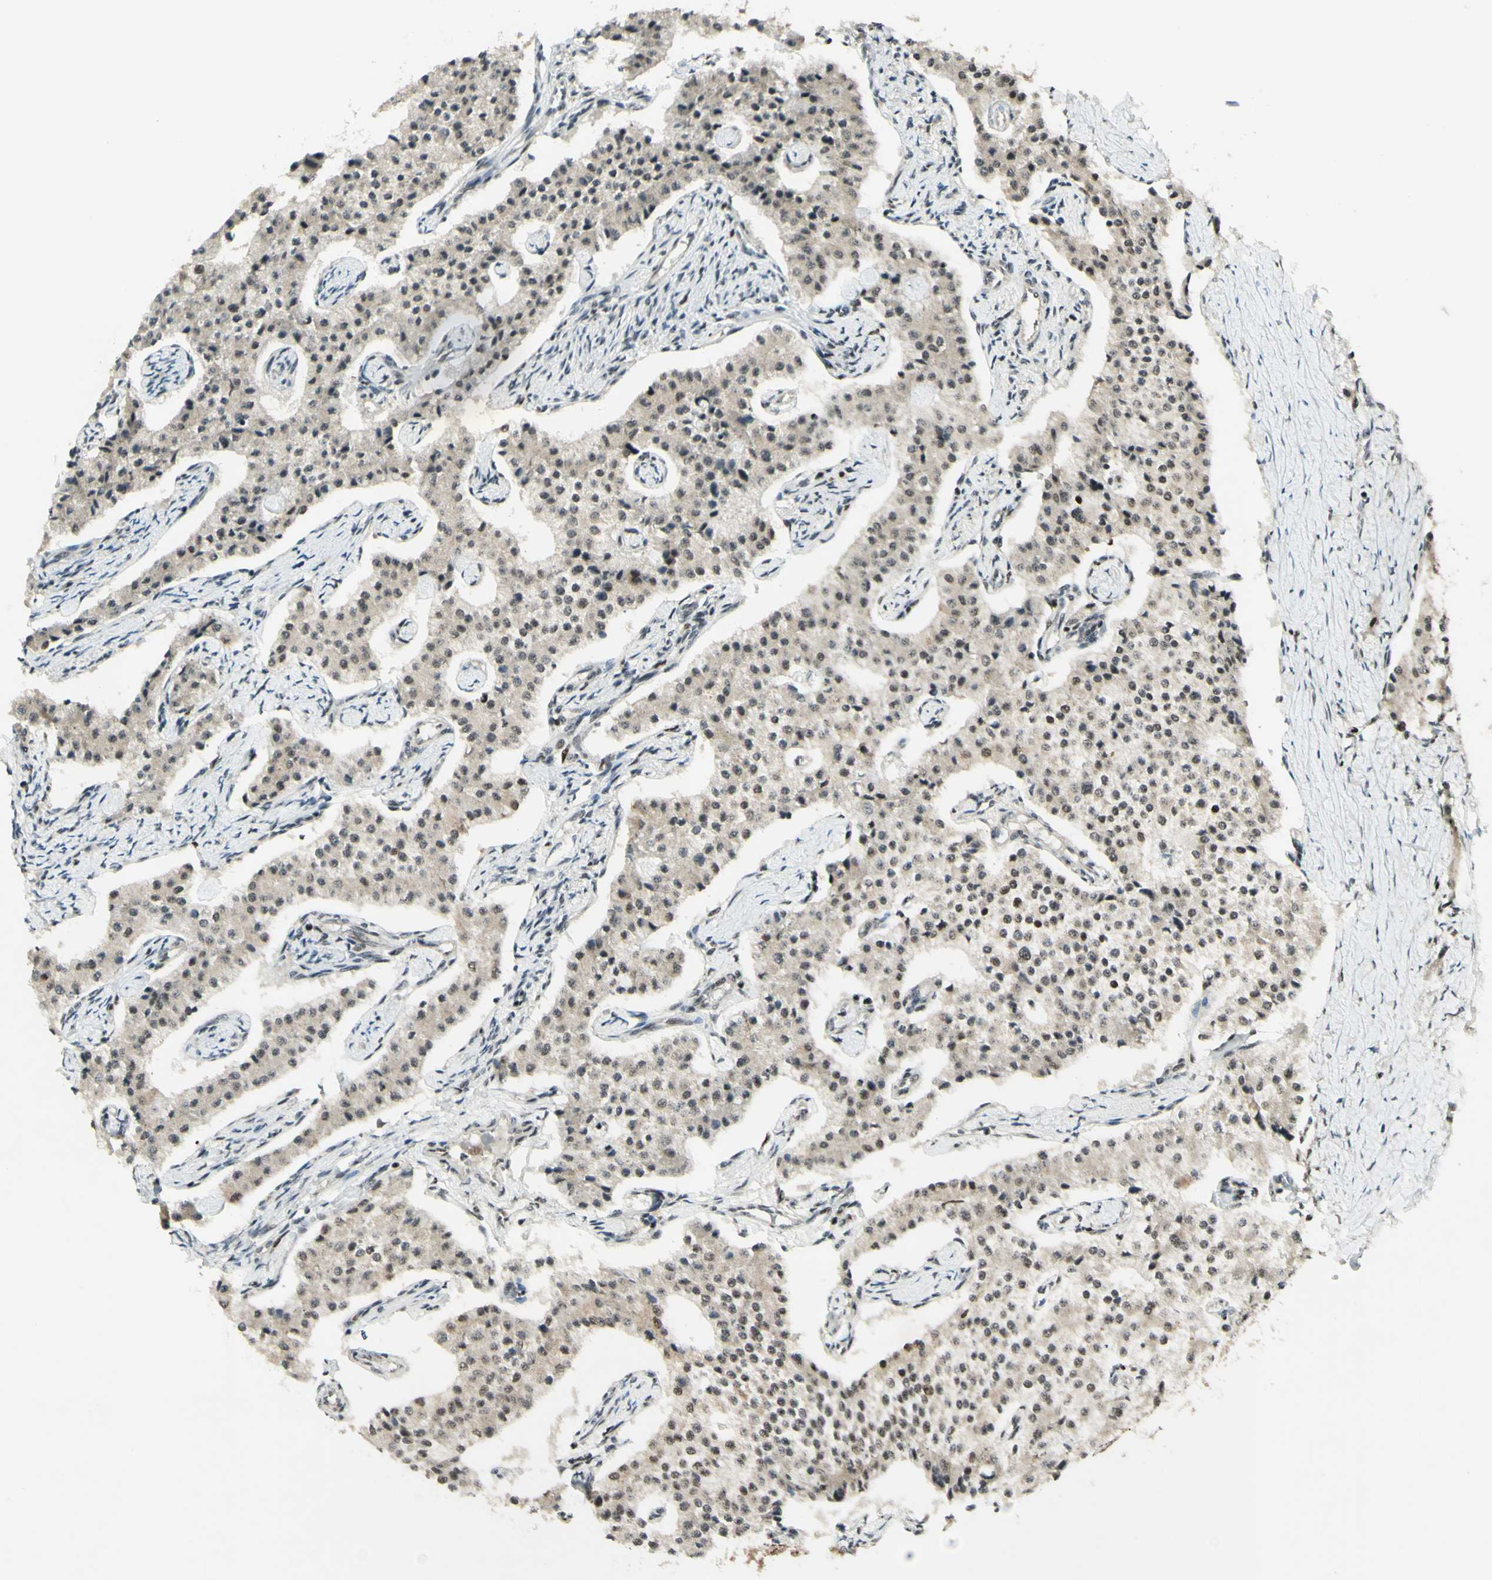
{"staining": {"intensity": "weak", "quantity": ">75%", "location": "cytoplasmic/membranous,nuclear"}, "tissue": "carcinoid", "cell_type": "Tumor cells", "image_type": "cancer", "snomed": [{"axis": "morphology", "description": "Carcinoid, malignant, NOS"}, {"axis": "topography", "description": "Colon"}], "caption": "Protein analysis of carcinoid tissue shows weak cytoplasmic/membranous and nuclear staining in approximately >75% of tumor cells.", "gene": "DHX9", "patient": {"sex": "female", "age": 52}}